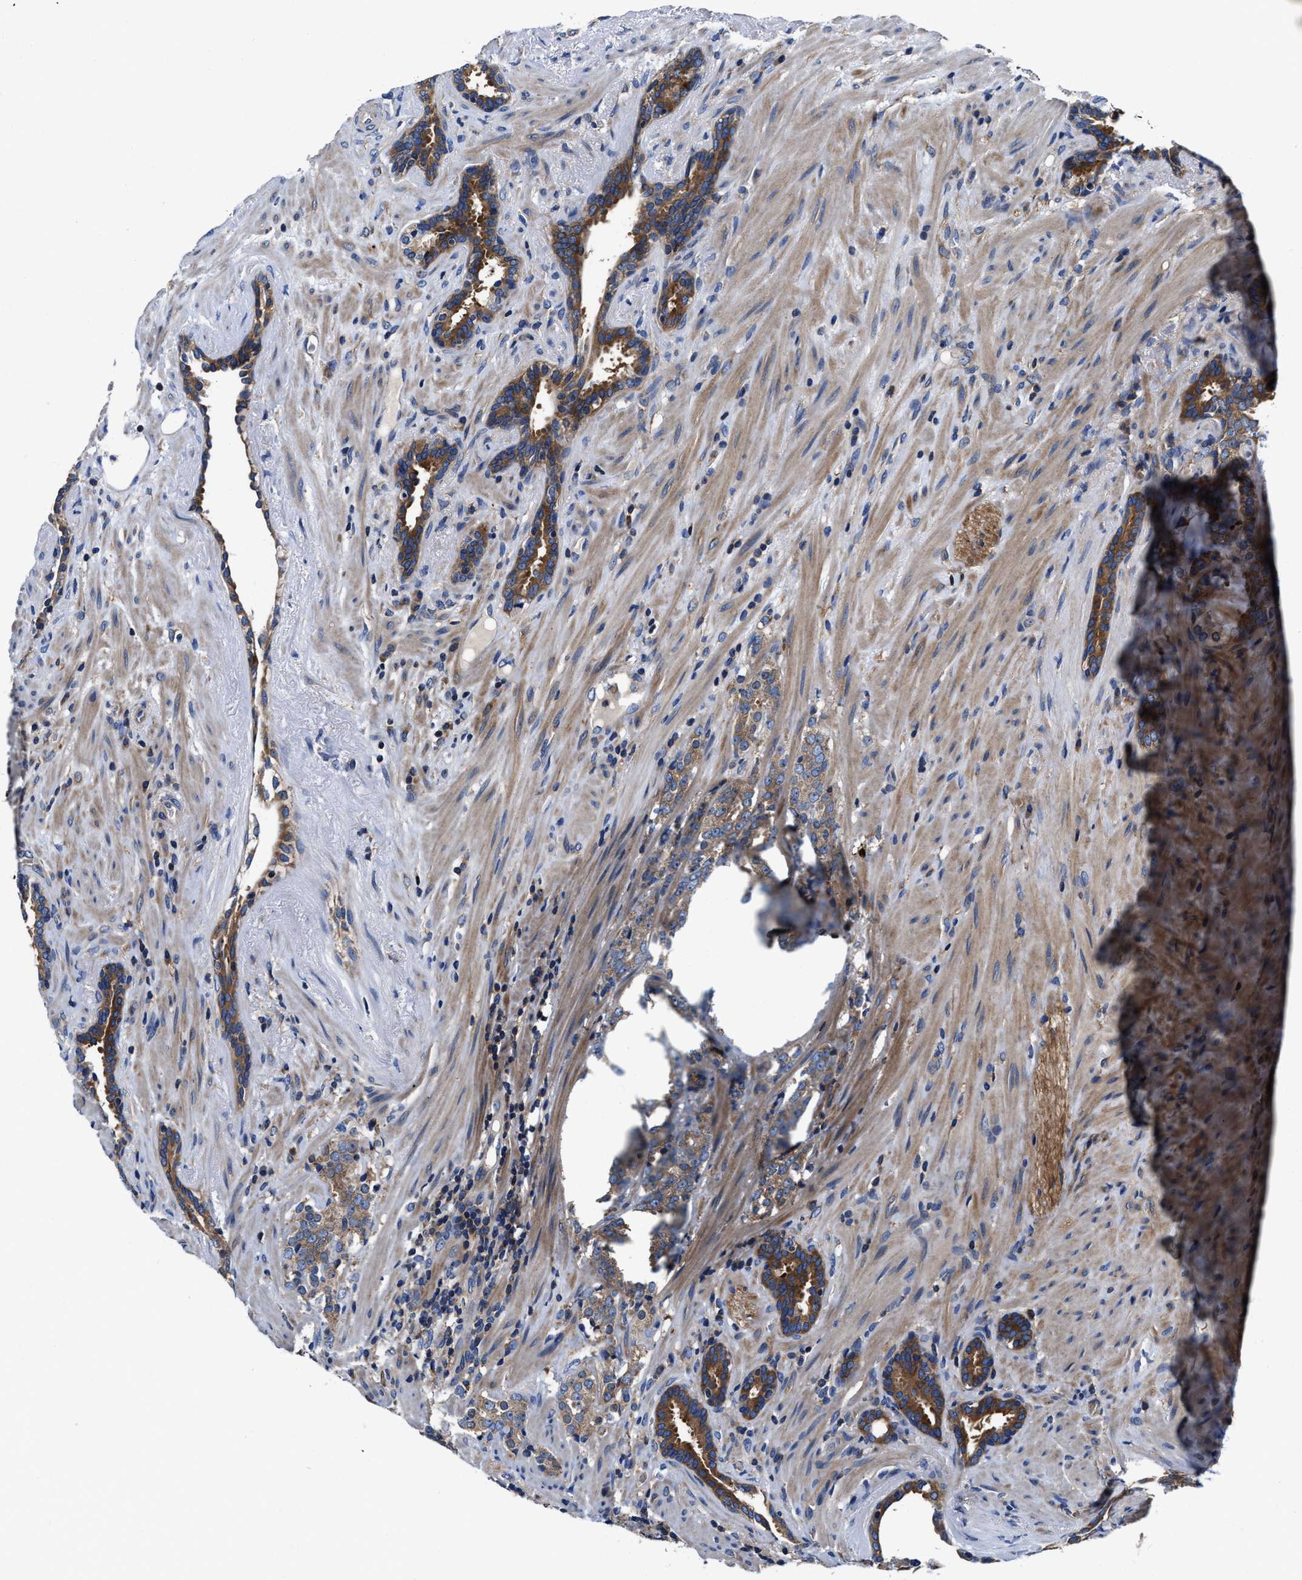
{"staining": {"intensity": "strong", "quantity": ">75%", "location": "cytoplasmic/membranous"}, "tissue": "prostate cancer", "cell_type": "Tumor cells", "image_type": "cancer", "snomed": [{"axis": "morphology", "description": "Adenocarcinoma, High grade"}, {"axis": "topography", "description": "Prostate"}], "caption": "DAB (3,3'-diaminobenzidine) immunohistochemical staining of prostate cancer (adenocarcinoma (high-grade)) exhibits strong cytoplasmic/membranous protein staining in approximately >75% of tumor cells.", "gene": "PHLPP1", "patient": {"sex": "male", "age": 71}}